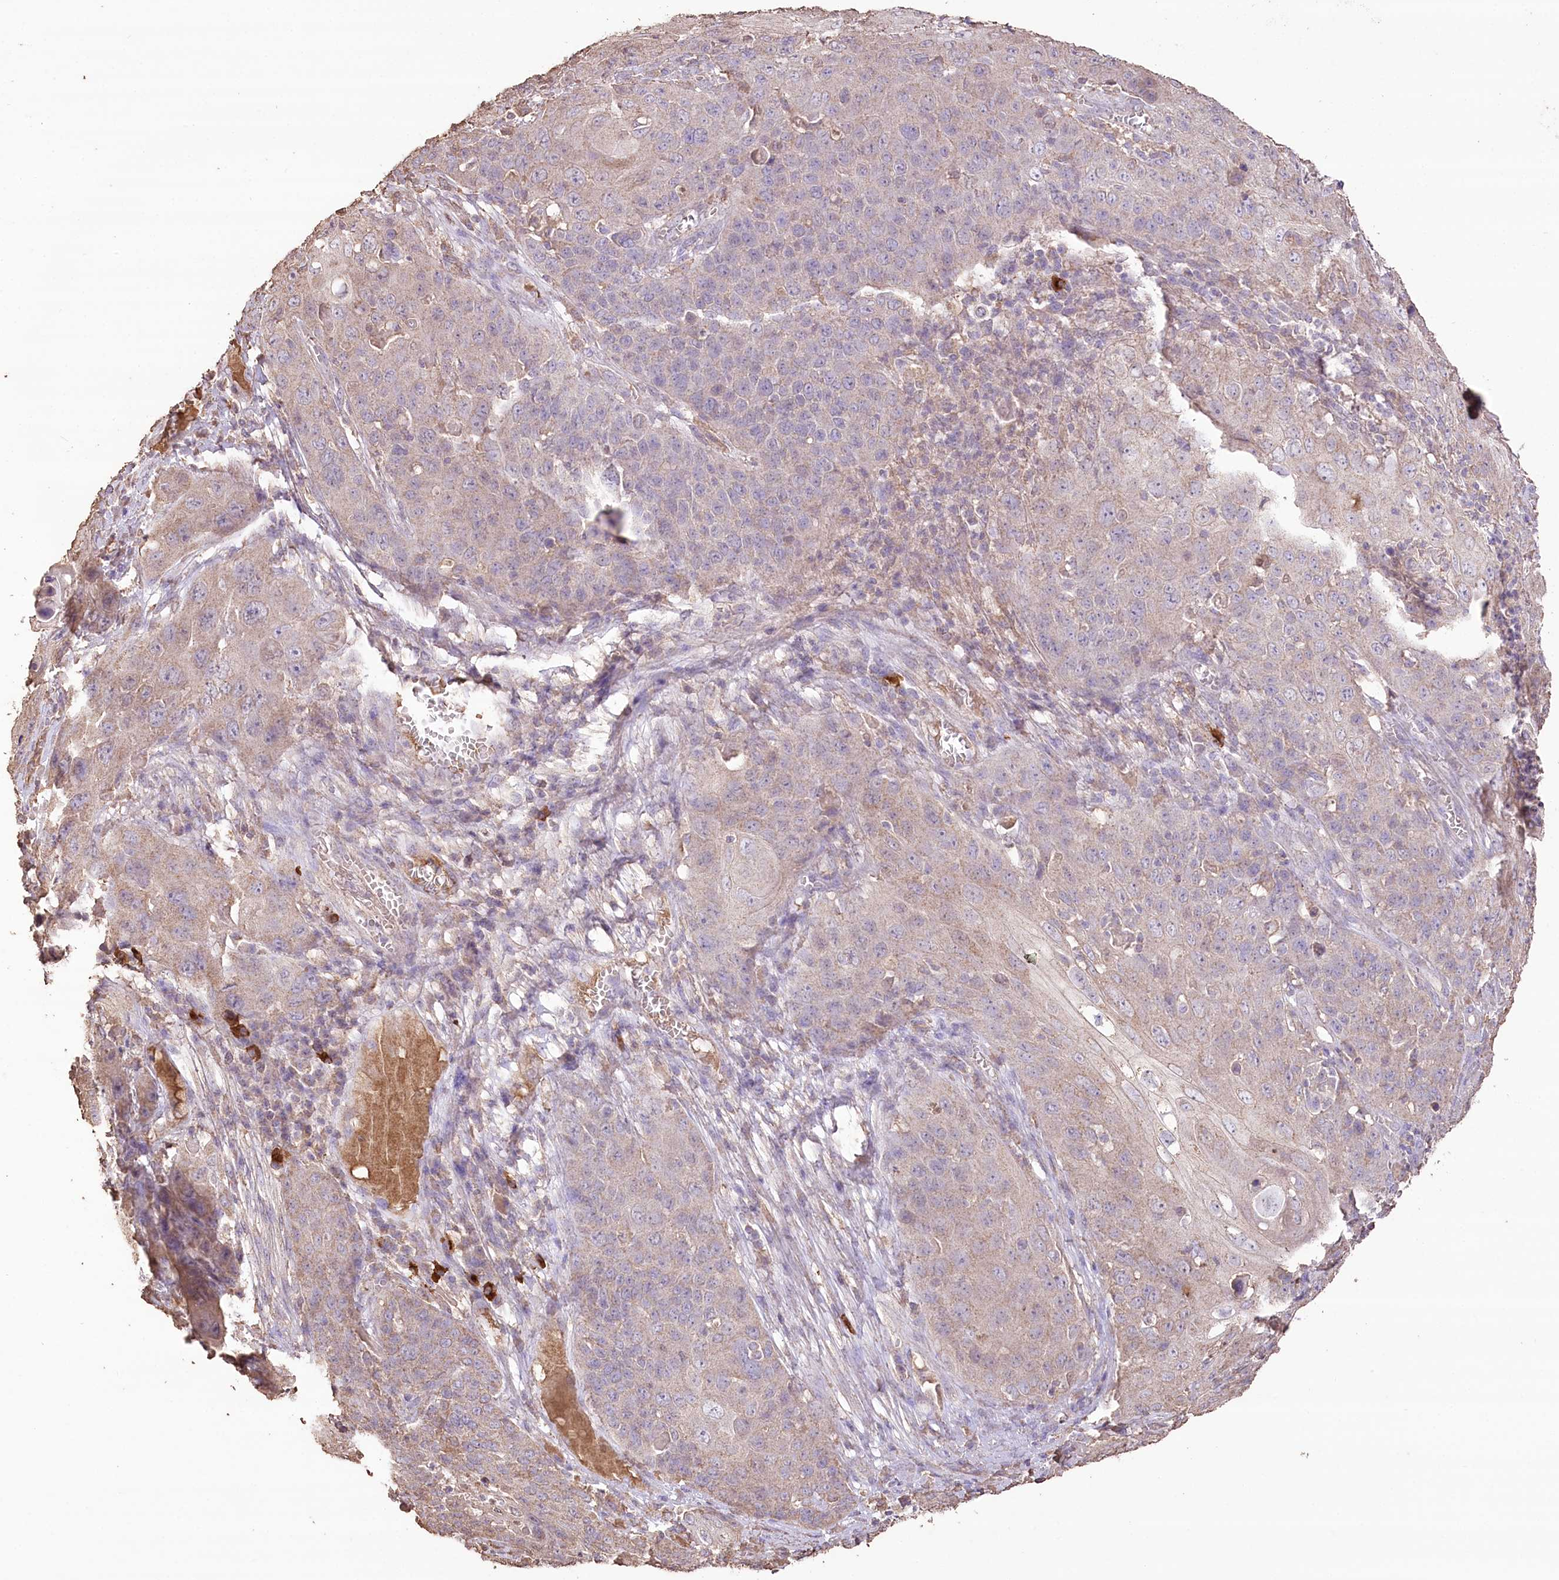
{"staining": {"intensity": "negative", "quantity": "none", "location": "none"}, "tissue": "skin cancer", "cell_type": "Tumor cells", "image_type": "cancer", "snomed": [{"axis": "morphology", "description": "Squamous cell carcinoma, NOS"}, {"axis": "topography", "description": "Skin"}], "caption": "Immunohistochemical staining of human squamous cell carcinoma (skin) exhibits no significant positivity in tumor cells.", "gene": "IREB2", "patient": {"sex": "male", "age": 55}}